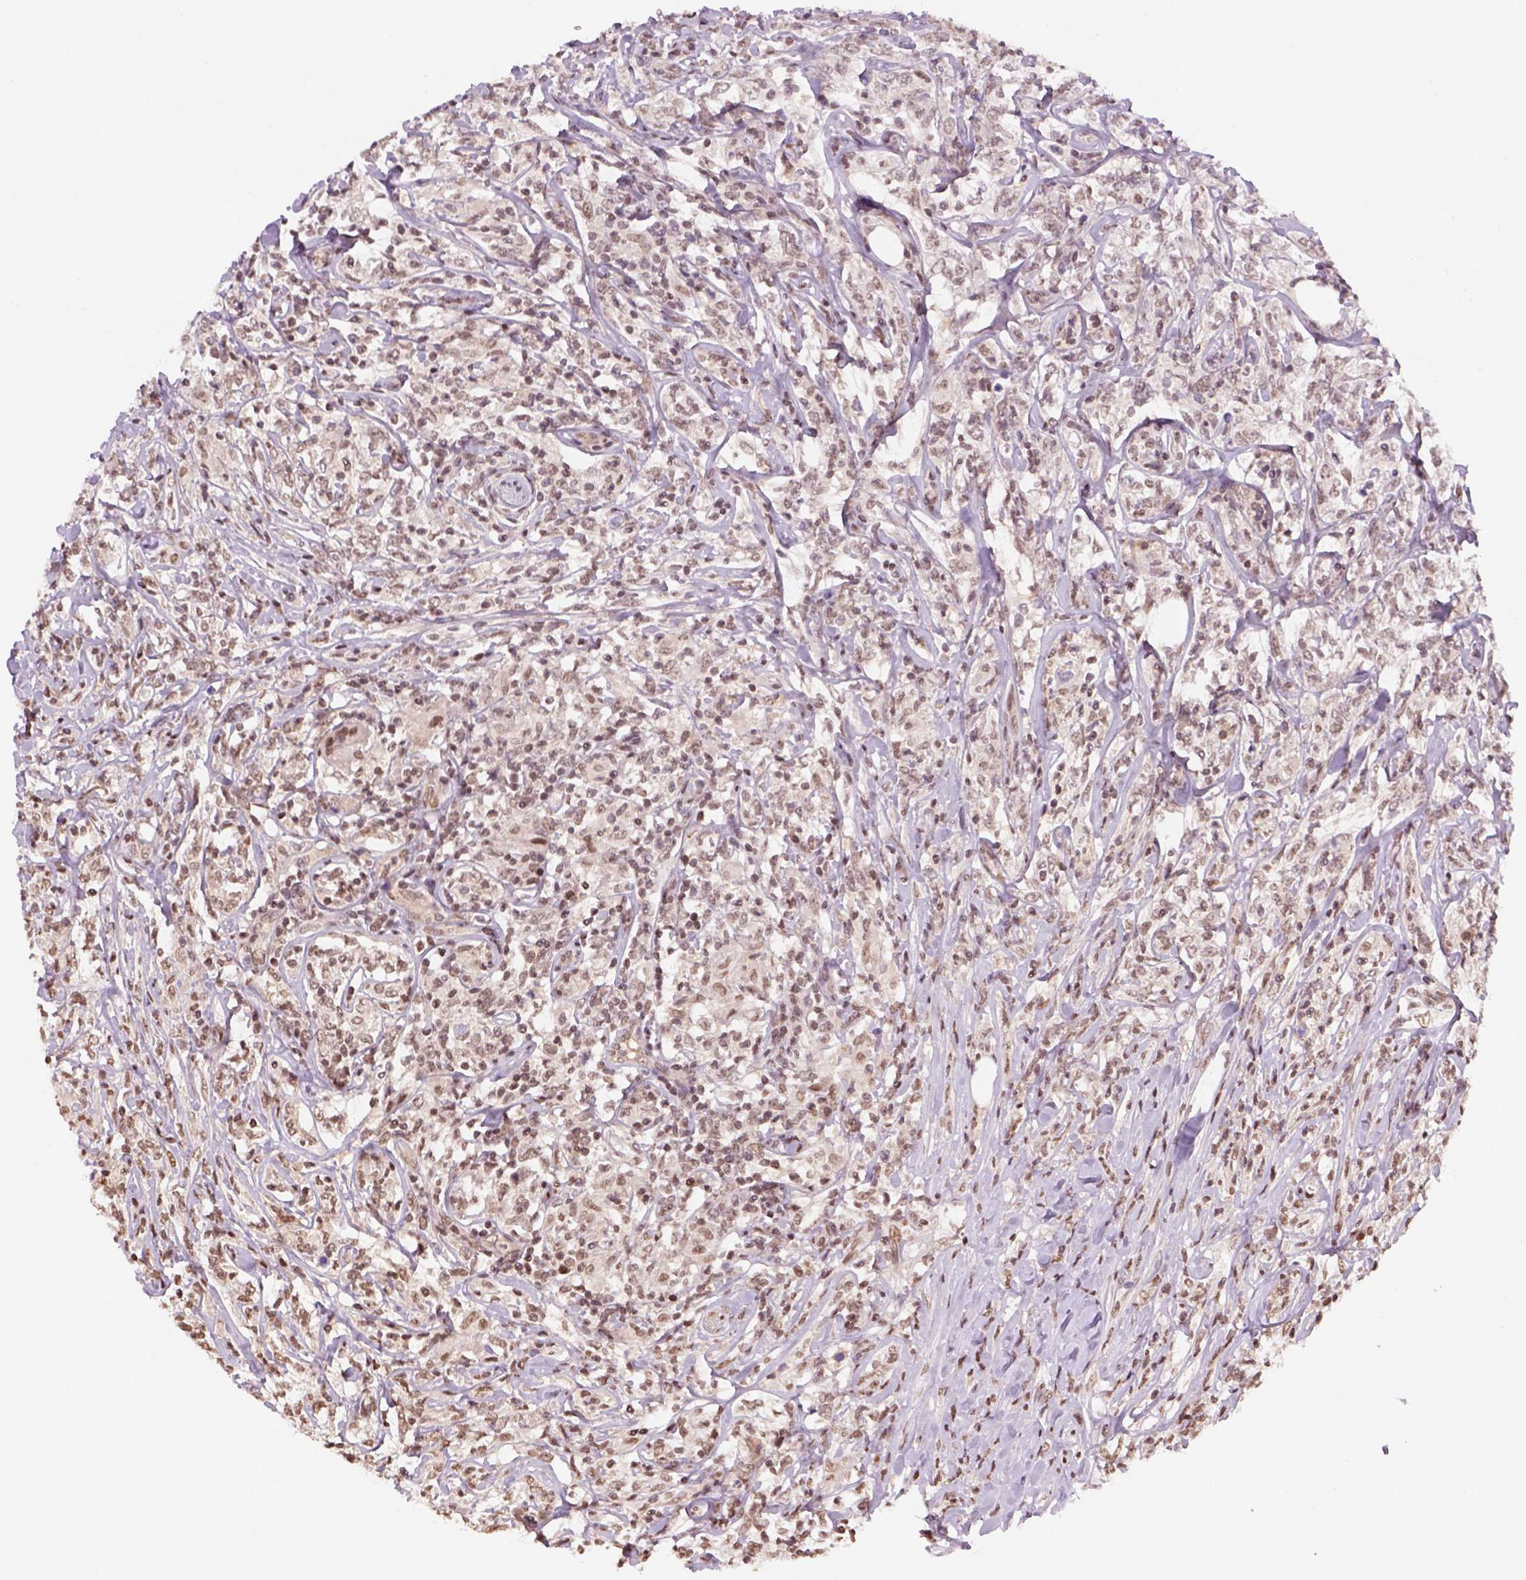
{"staining": {"intensity": "weak", "quantity": ">75%", "location": "nuclear"}, "tissue": "lymphoma", "cell_type": "Tumor cells", "image_type": "cancer", "snomed": [{"axis": "morphology", "description": "Malignant lymphoma, non-Hodgkin's type, High grade"}, {"axis": "topography", "description": "Lymph node"}], "caption": "IHC of malignant lymphoma, non-Hodgkin's type (high-grade) shows low levels of weak nuclear staining in about >75% of tumor cells.", "gene": "GOT1", "patient": {"sex": "female", "age": 84}}